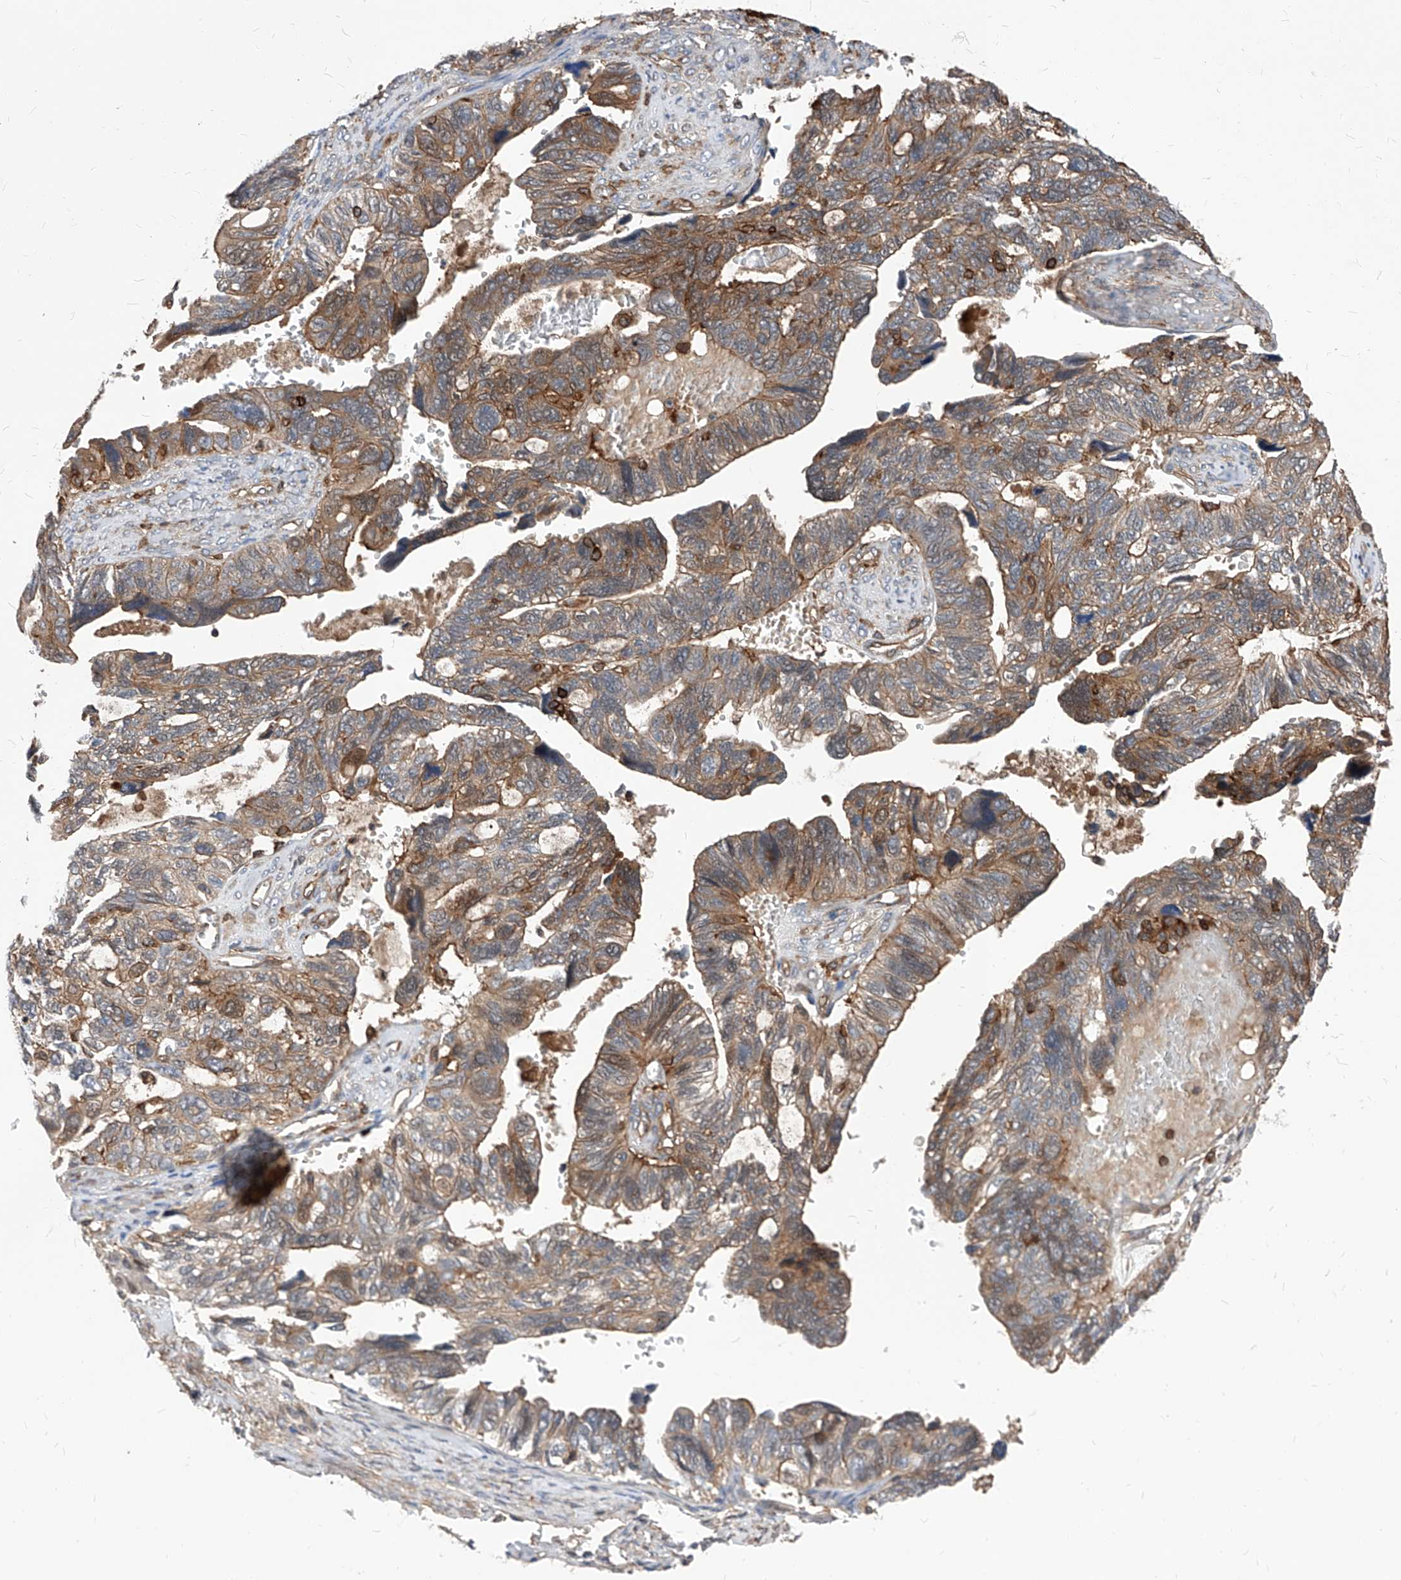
{"staining": {"intensity": "moderate", "quantity": "25%-75%", "location": "cytoplasmic/membranous"}, "tissue": "ovarian cancer", "cell_type": "Tumor cells", "image_type": "cancer", "snomed": [{"axis": "morphology", "description": "Cystadenocarcinoma, serous, NOS"}, {"axis": "topography", "description": "Ovary"}], "caption": "Human ovarian cancer (serous cystadenocarcinoma) stained for a protein (brown) demonstrates moderate cytoplasmic/membranous positive staining in about 25%-75% of tumor cells.", "gene": "ABRACL", "patient": {"sex": "female", "age": 79}}